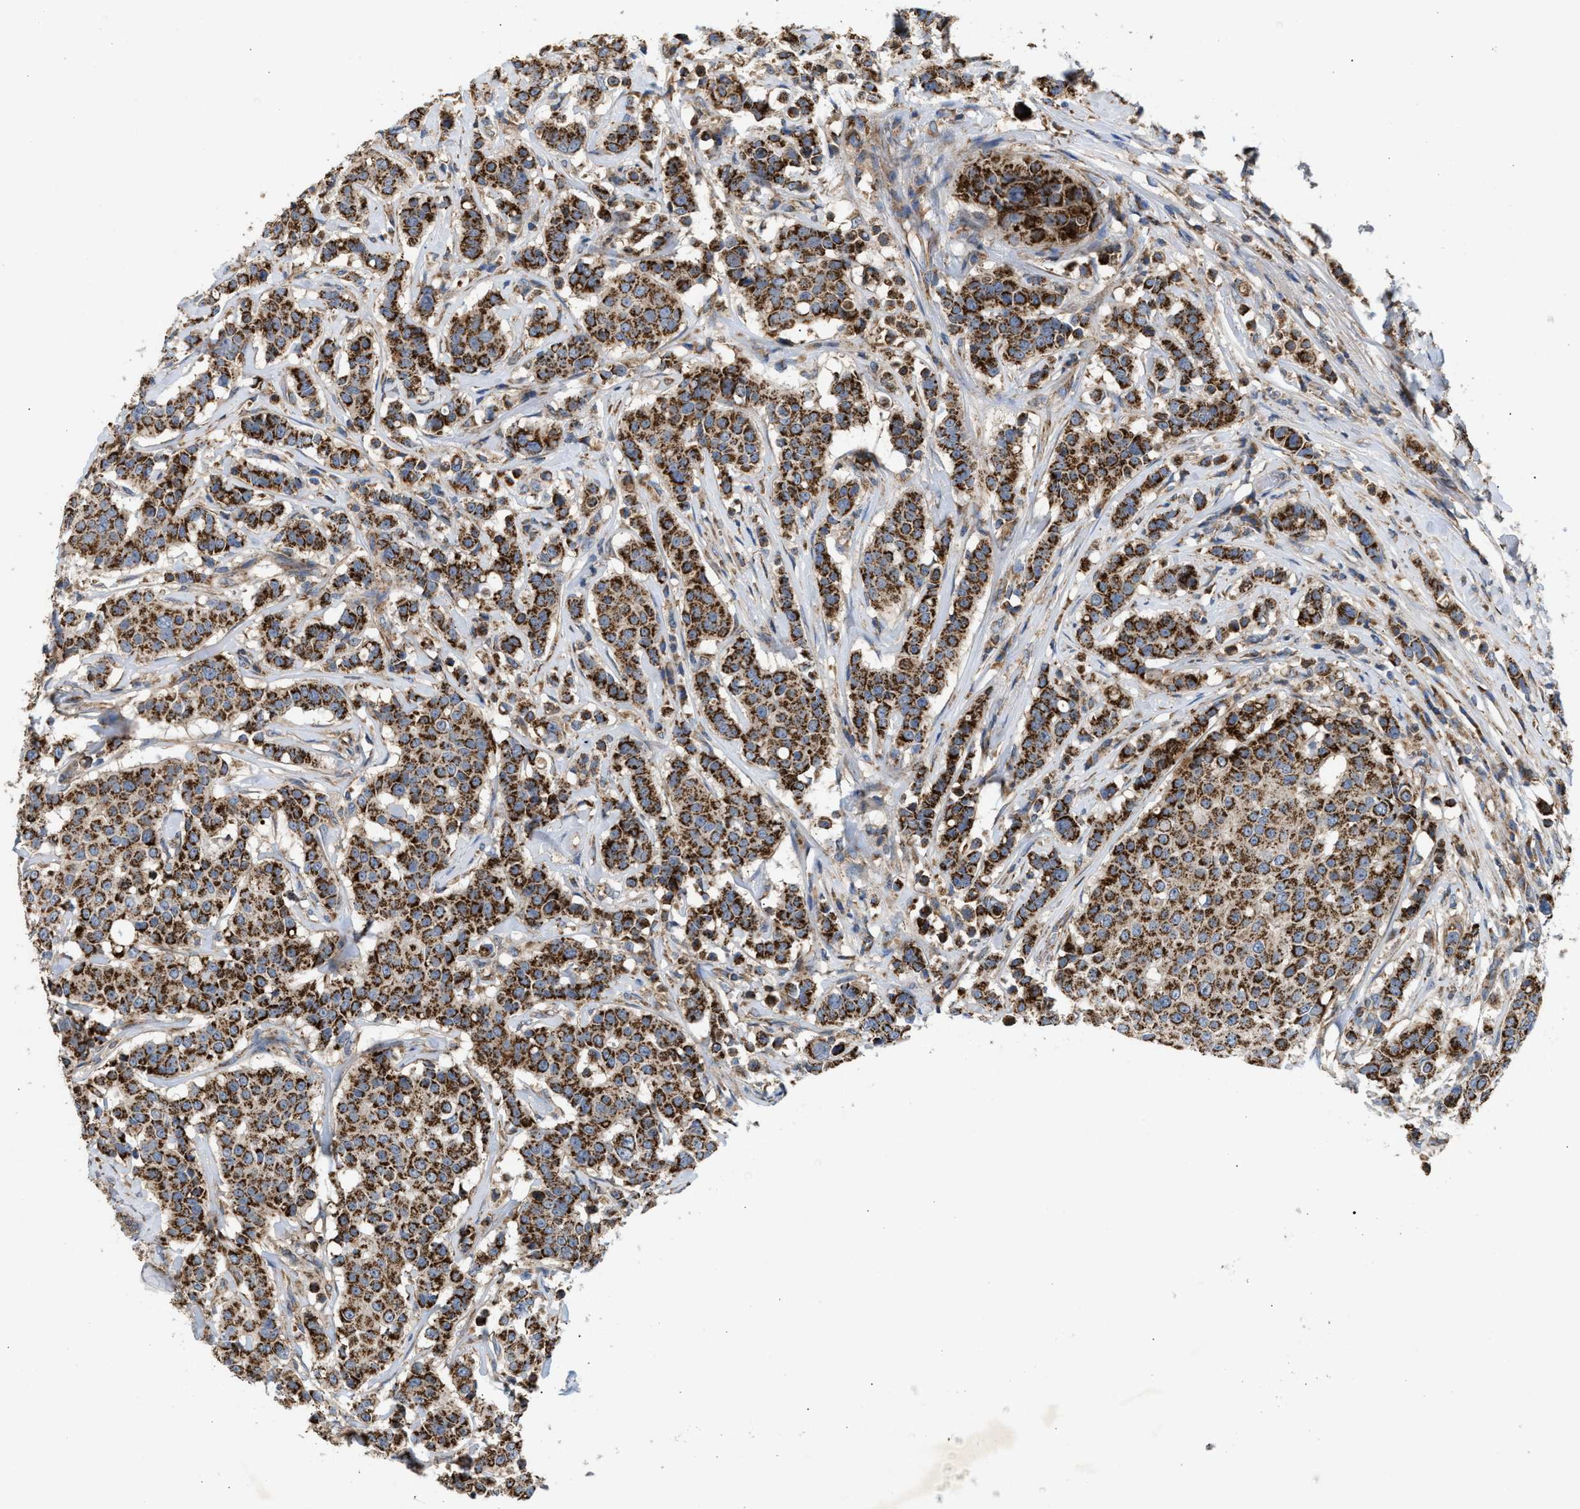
{"staining": {"intensity": "strong", "quantity": ">75%", "location": "cytoplasmic/membranous"}, "tissue": "breast cancer", "cell_type": "Tumor cells", "image_type": "cancer", "snomed": [{"axis": "morphology", "description": "Duct carcinoma"}, {"axis": "topography", "description": "Breast"}], "caption": "Tumor cells display strong cytoplasmic/membranous positivity in approximately >75% of cells in breast cancer (infiltrating ductal carcinoma).", "gene": "TACO1", "patient": {"sex": "female", "age": 27}}